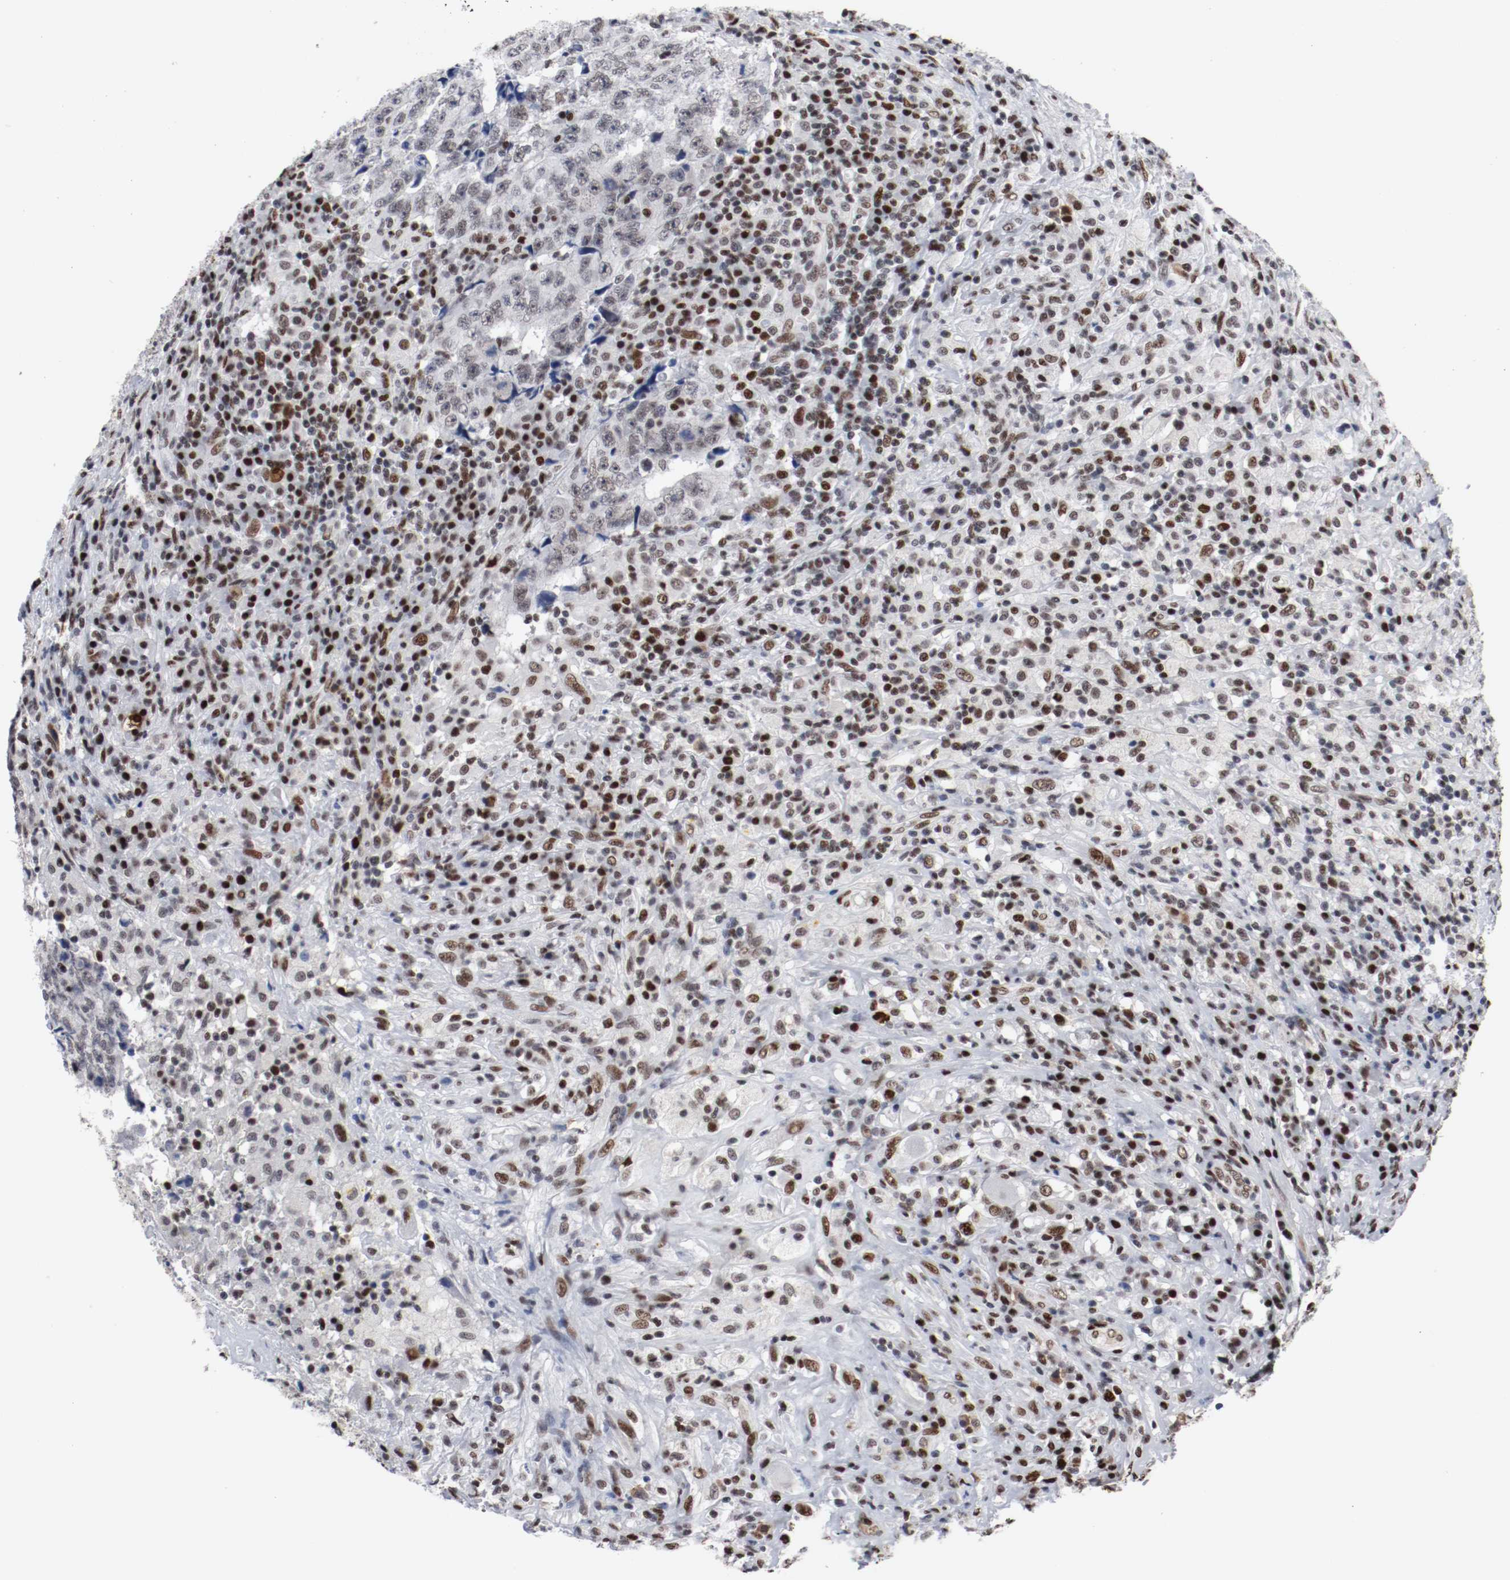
{"staining": {"intensity": "moderate", "quantity": ">75%", "location": "nuclear"}, "tissue": "testis cancer", "cell_type": "Tumor cells", "image_type": "cancer", "snomed": [{"axis": "morphology", "description": "Necrosis, NOS"}, {"axis": "morphology", "description": "Carcinoma, Embryonal, NOS"}, {"axis": "topography", "description": "Testis"}], "caption": "Protein positivity by IHC reveals moderate nuclear staining in about >75% of tumor cells in embryonal carcinoma (testis). (Brightfield microscopy of DAB IHC at high magnification).", "gene": "MEF2D", "patient": {"sex": "male", "age": 19}}